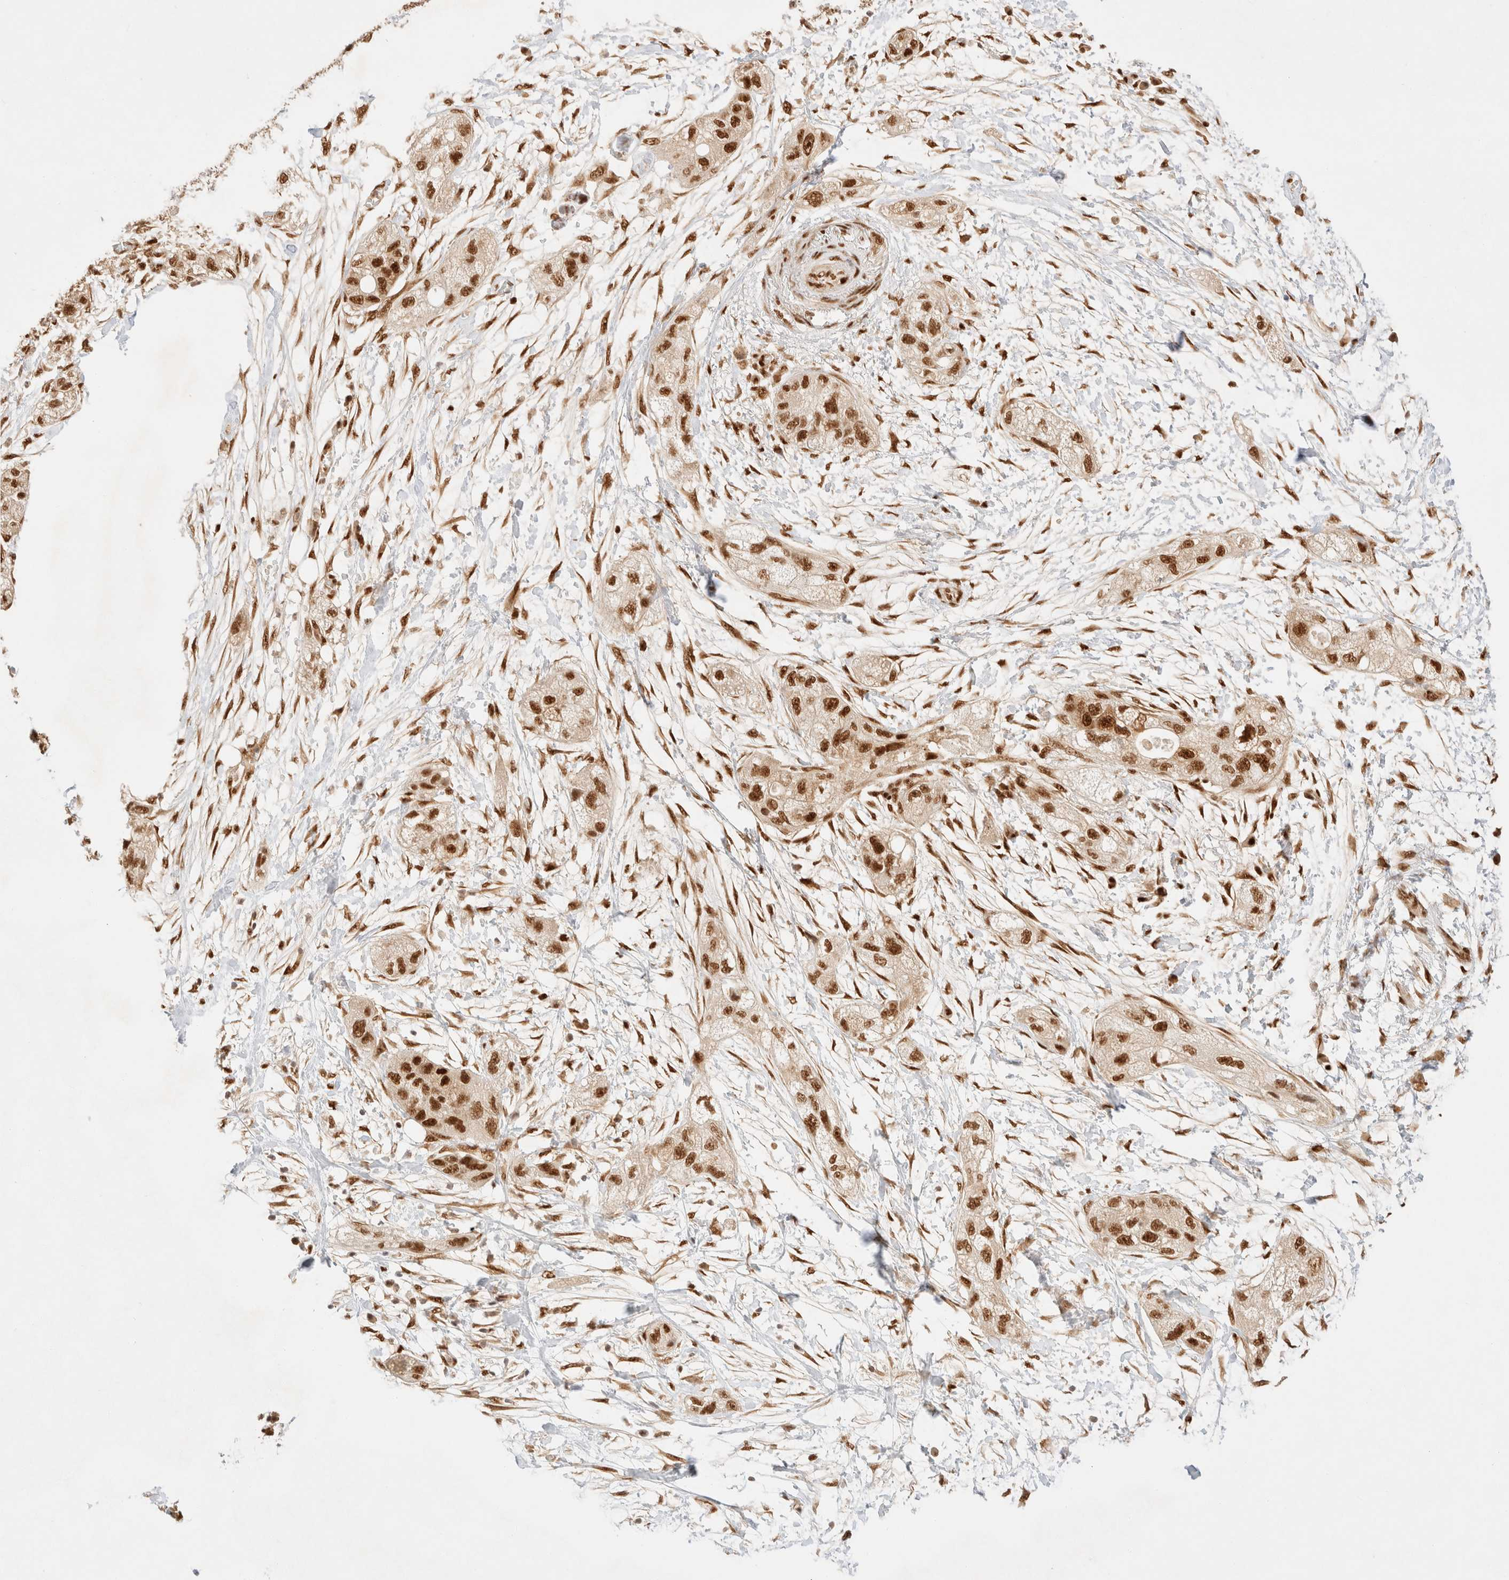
{"staining": {"intensity": "strong", "quantity": ">75%", "location": "nuclear"}, "tissue": "pancreatic cancer", "cell_type": "Tumor cells", "image_type": "cancer", "snomed": [{"axis": "morphology", "description": "Adenocarcinoma, NOS"}, {"axis": "topography", "description": "Pancreas"}], "caption": "Protein expression by immunohistochemistry displays strong nuclear positivity in about >75% of tumor cells in pancreatic cancer.", "gene": "ZNF768", "patient": {"sex": "female", "age": 78}}